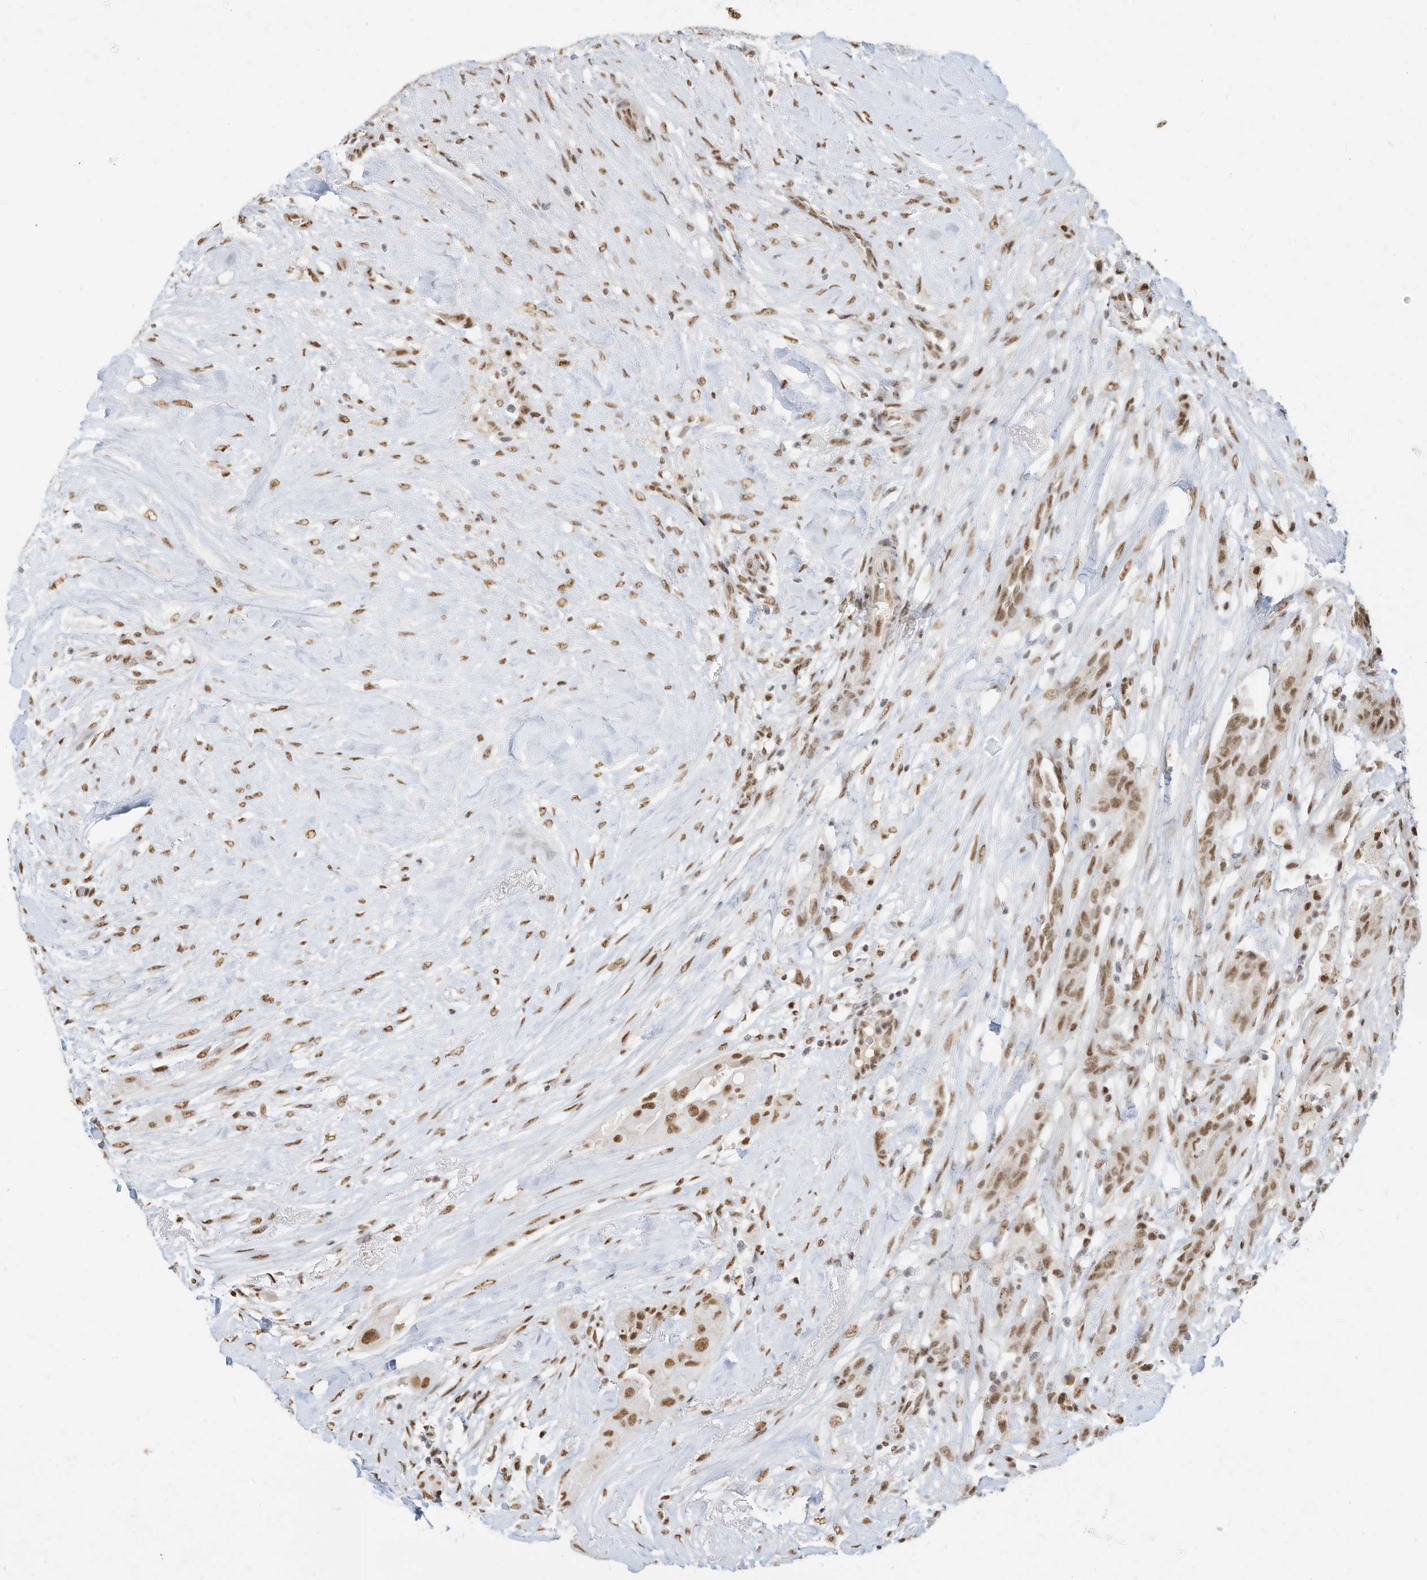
{"staining": {"intensity": "moderate", "quantity": ">75%", "location": "nuclear"}, "tissue": "thyroid cancer", "cell_type": "Tumor cells", "image_type": "cancer", "snomed": [{"axis": "morphology", "description": "Papillary adenocarcinoma, NOS"}, {"axis": "topography", "description": "Thyroid gland"}], "caption": "Tumor cells display moderate nuclear expression in about >75% of cells in thyroid papillary adenocarcinoma. Immunohistochemistry stains the protein of interest in brown and the nuclei are stained blue.", "gene": "NHSL1", "patient": {"sex": "female", "age": 59}}